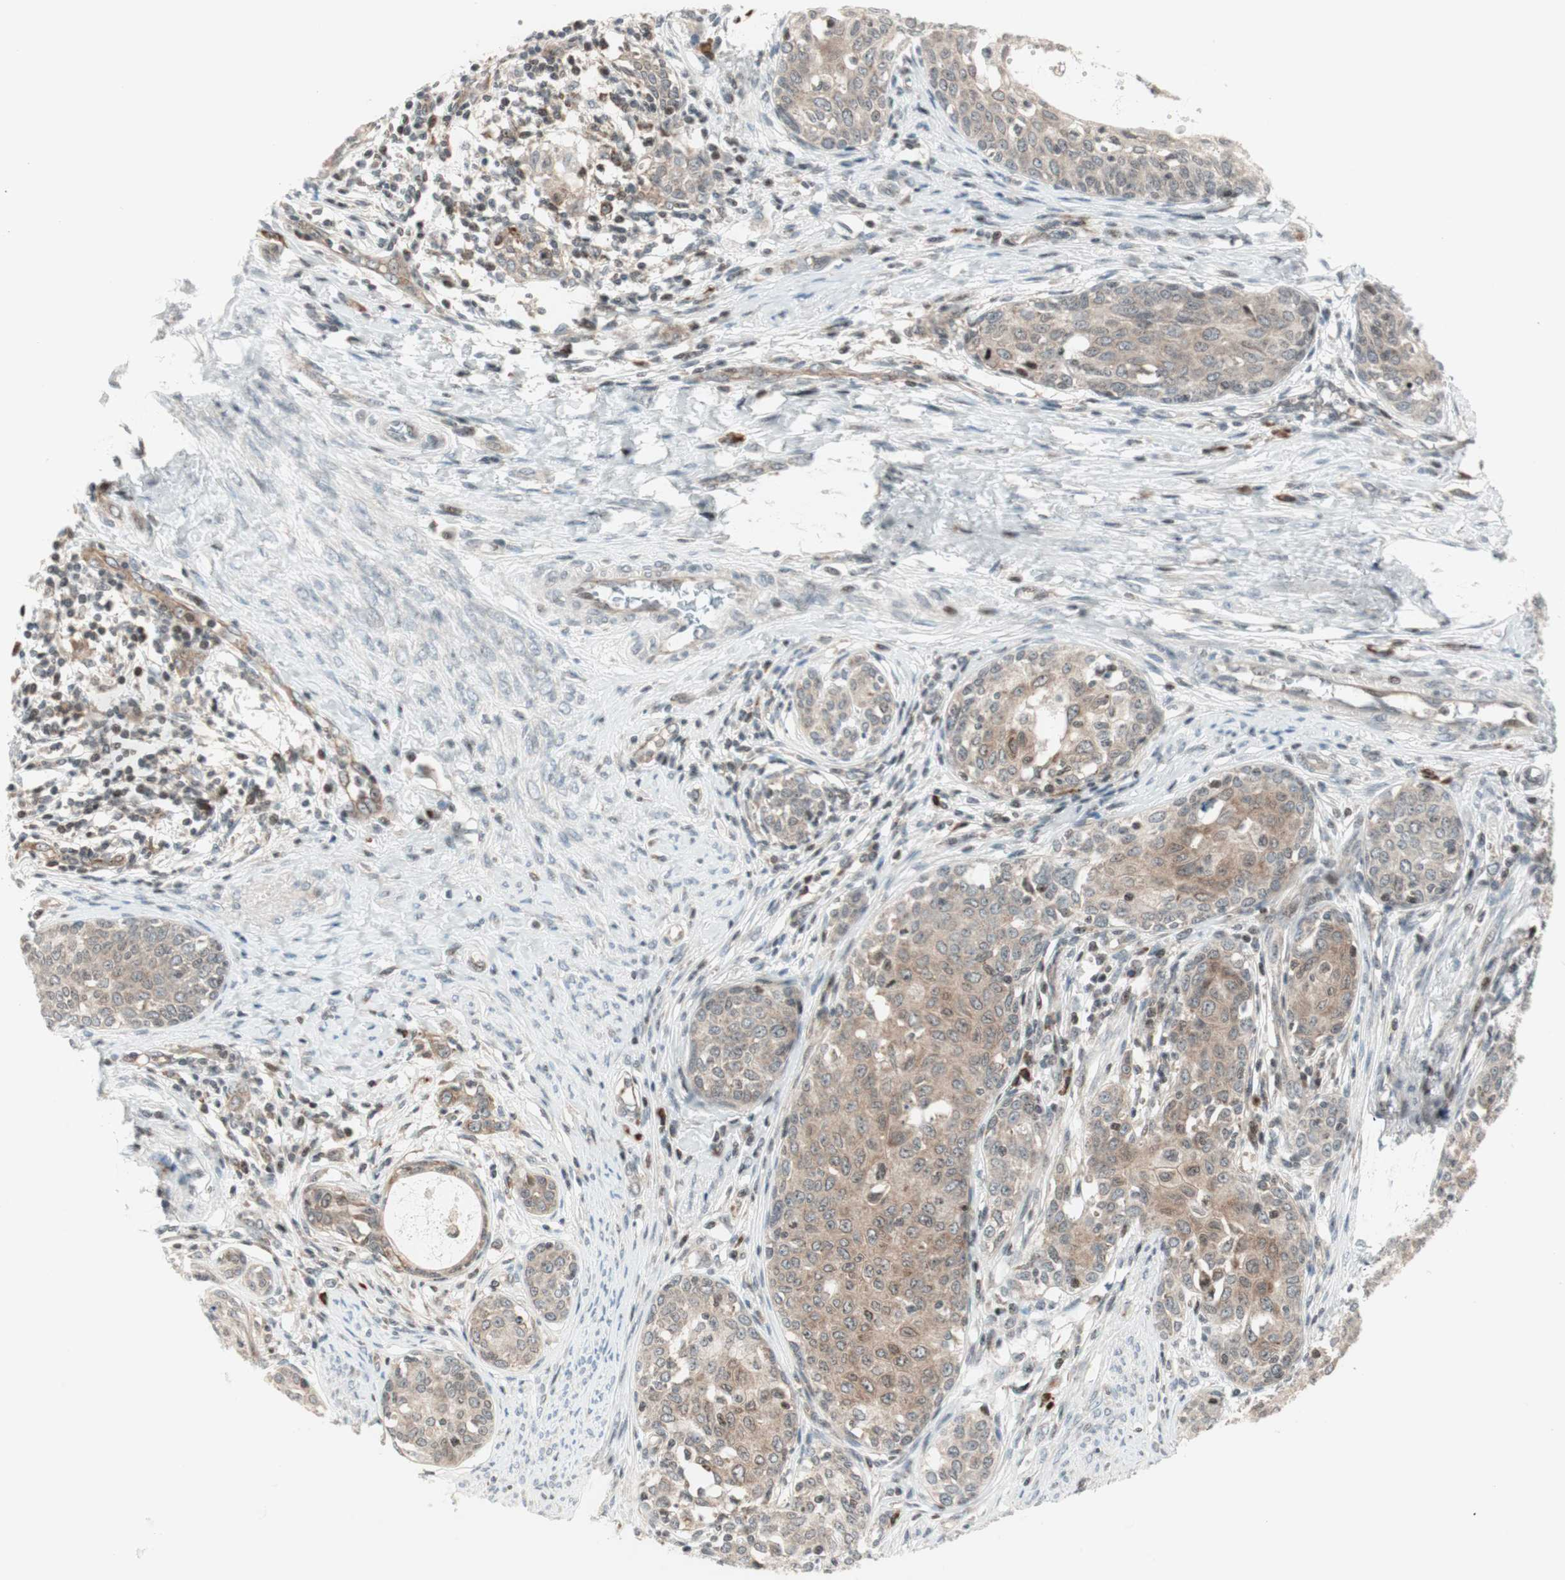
{"staining": {"intensity": "weak", "quantity": ">75%", "location": "cytoplasmic/membranous"}, "tissue": "cervical cancer", "cell_type": "Tumor cells", "image_type": "cancer", "snomed": [{"axis": "morphology", "description": "Squamous cell carcinoma, NOS"}, {"axis": "morphology", "description": "Adenocarcinoma, NOS"}, {"axis": "topography", "description": "Cervix"}], "caption": "IHC (DAB) staining of adenocarcinoma (cervical) exhibits weak cytoplasmic/membranous protein staining in about >75% of tumor cells.", "gene": "TPT1", "patient": {"sex": "female", "age": 52}}